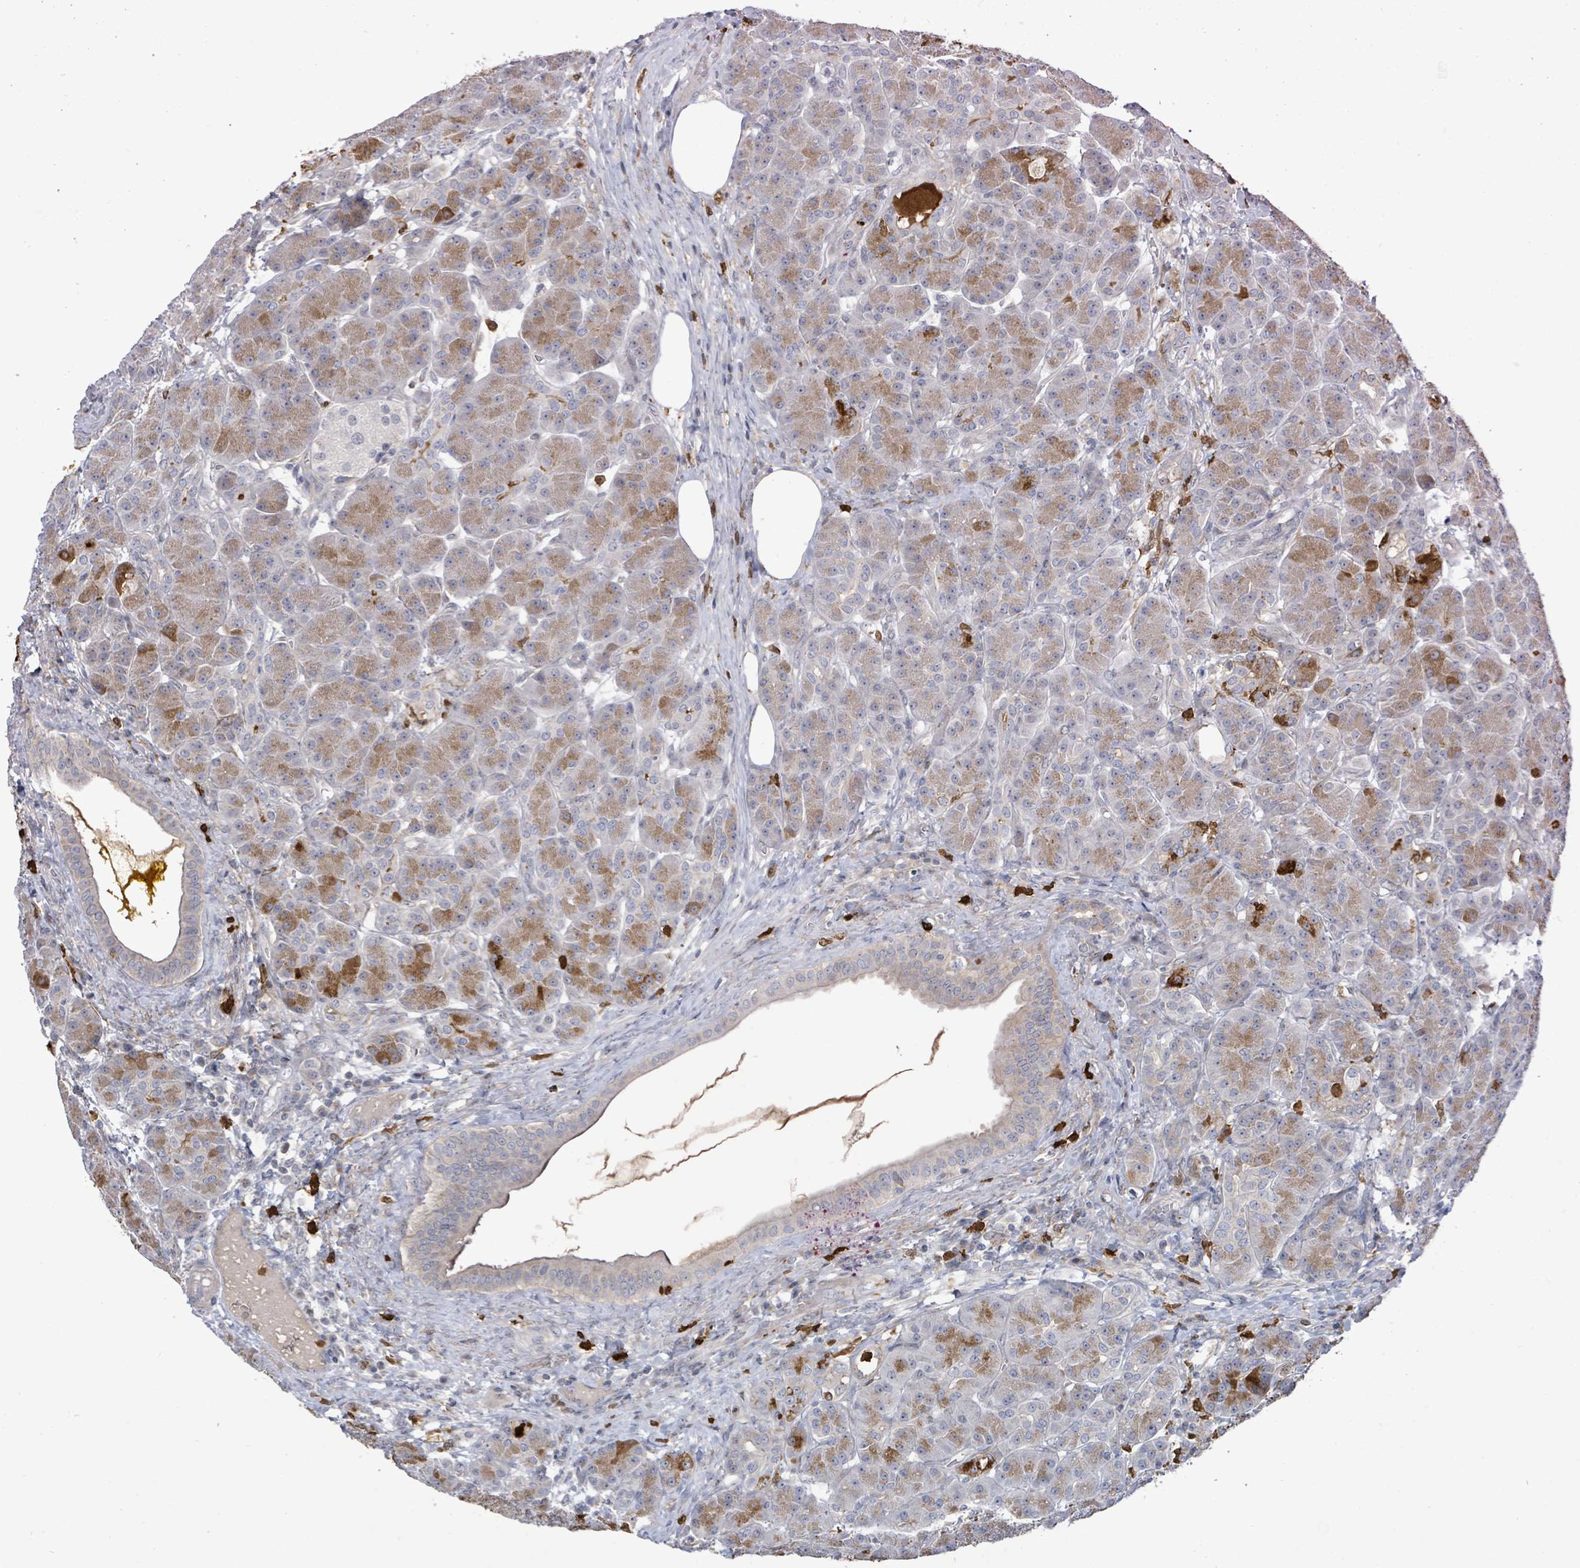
{"staining": {"intensity": "moderate", "quantity": ">75%", "location": "cytoplasmic/membranous"}, "tissue": "pancreas", "cell_type": "Exocrine glandular cells", "image_type": "normal", "snomed": [{"axis": "morphology", "description": "Normal tissue, NOS"}, {"axis": "topography", "description": "Pancreas"}], "caption": "Moderate cytoplasmic/membranous protein positivity is appreciated in about >75% of exocrine glandular cells in pancreas. Using DAB (3,3'-diaminobenzidine) (brown) and hematoxylin (blue) stains, captured at high magnification using brightfield microscopy.", "gene": "FAM210A", "patient": {"sex": "male", "age": 63}}